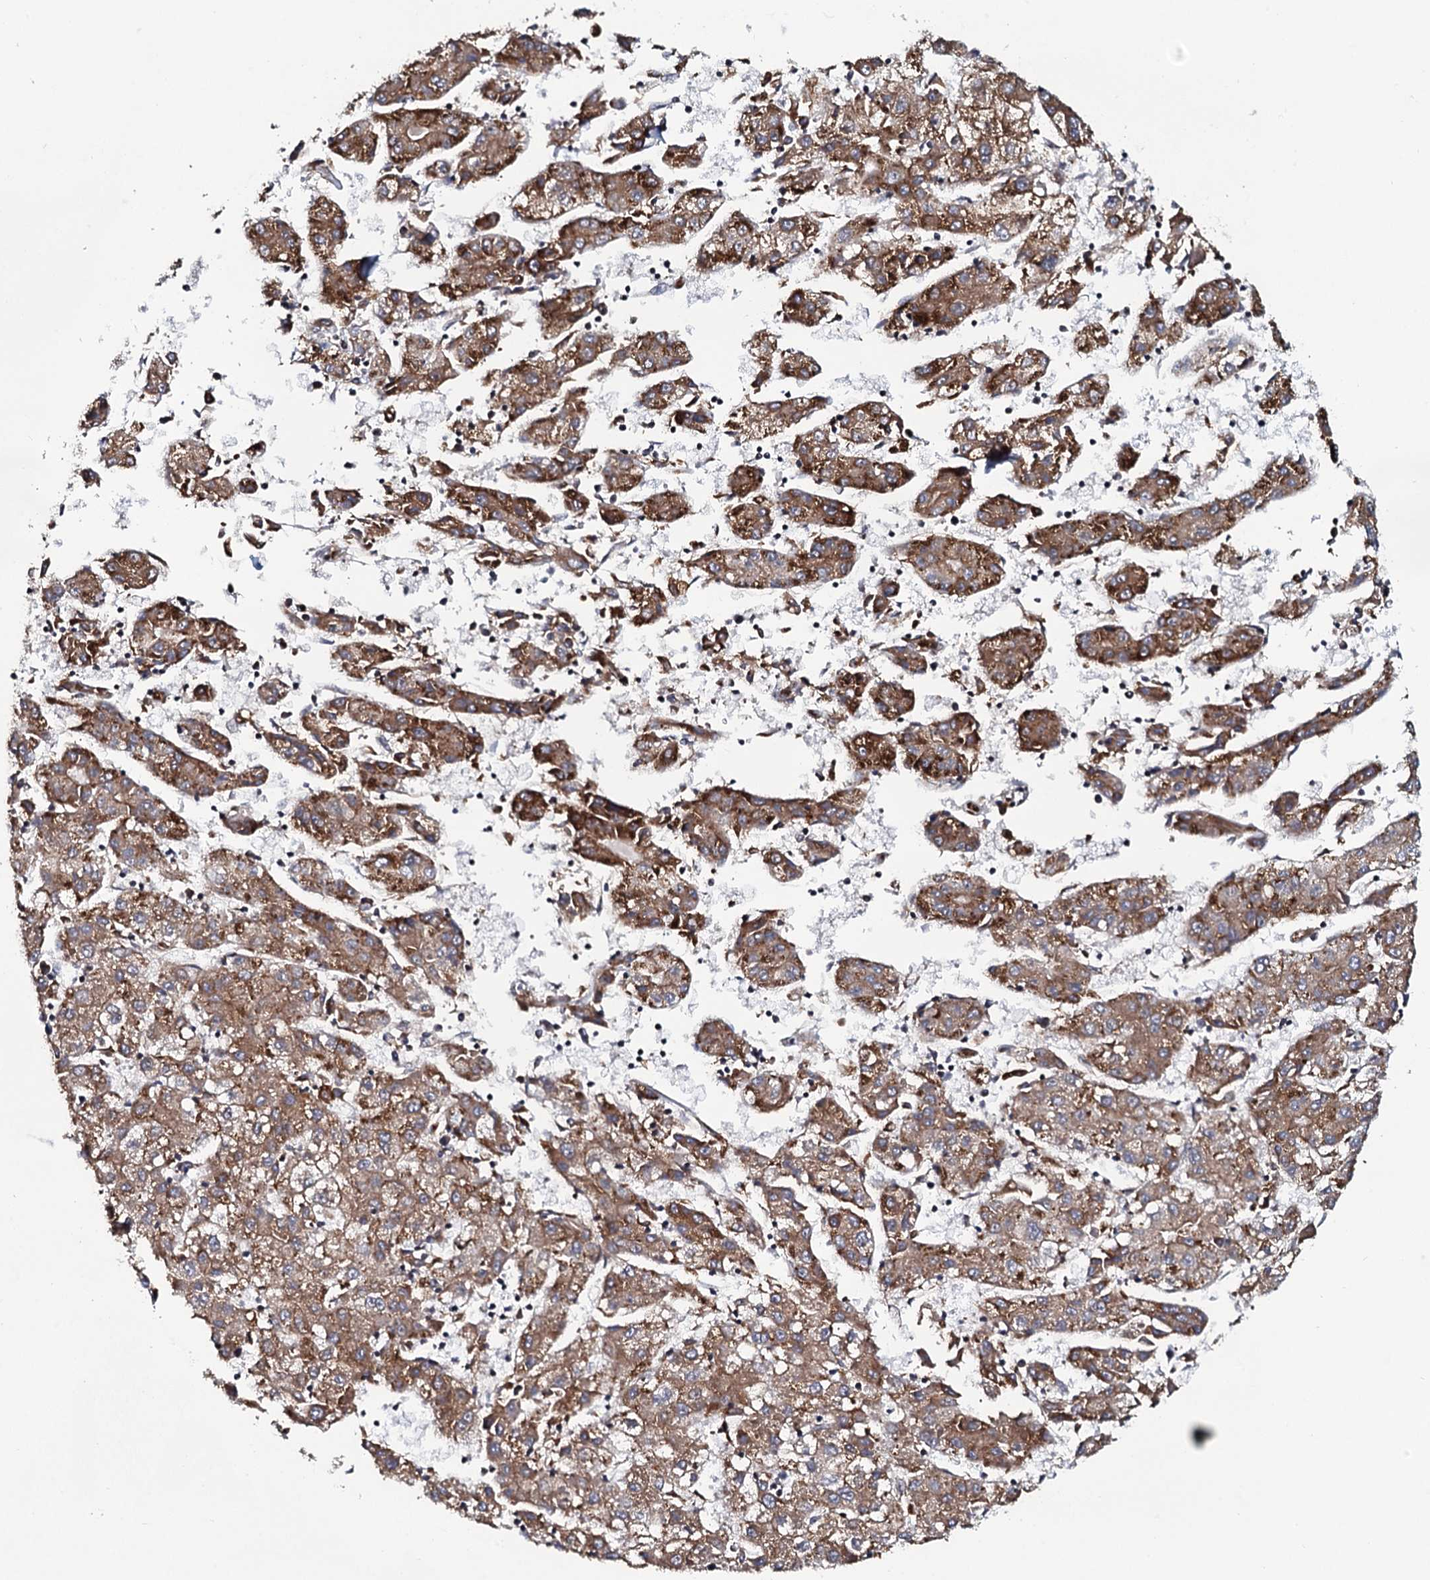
{"staining": {"intensity": "moderate", "quantity": ">75%", "location": "cytoplasmic/membranous"}, "tissue": "liver cancer", "cell_type": "Tumor cells", "image_type": "cancer", "snomed": [{"axis": "morphology", "description": "Carcinoma, Hepatocellular, NOS"}, {"axis": "topography", "description": "Liver"}], "caption": "The image shows a brown stain indicating the presence of a protein in the cytoplasmic/membranous of tumor cells in liver cancer.", "gene": "TMEM151A", "patient": {"sex": "male", "age": 72}}